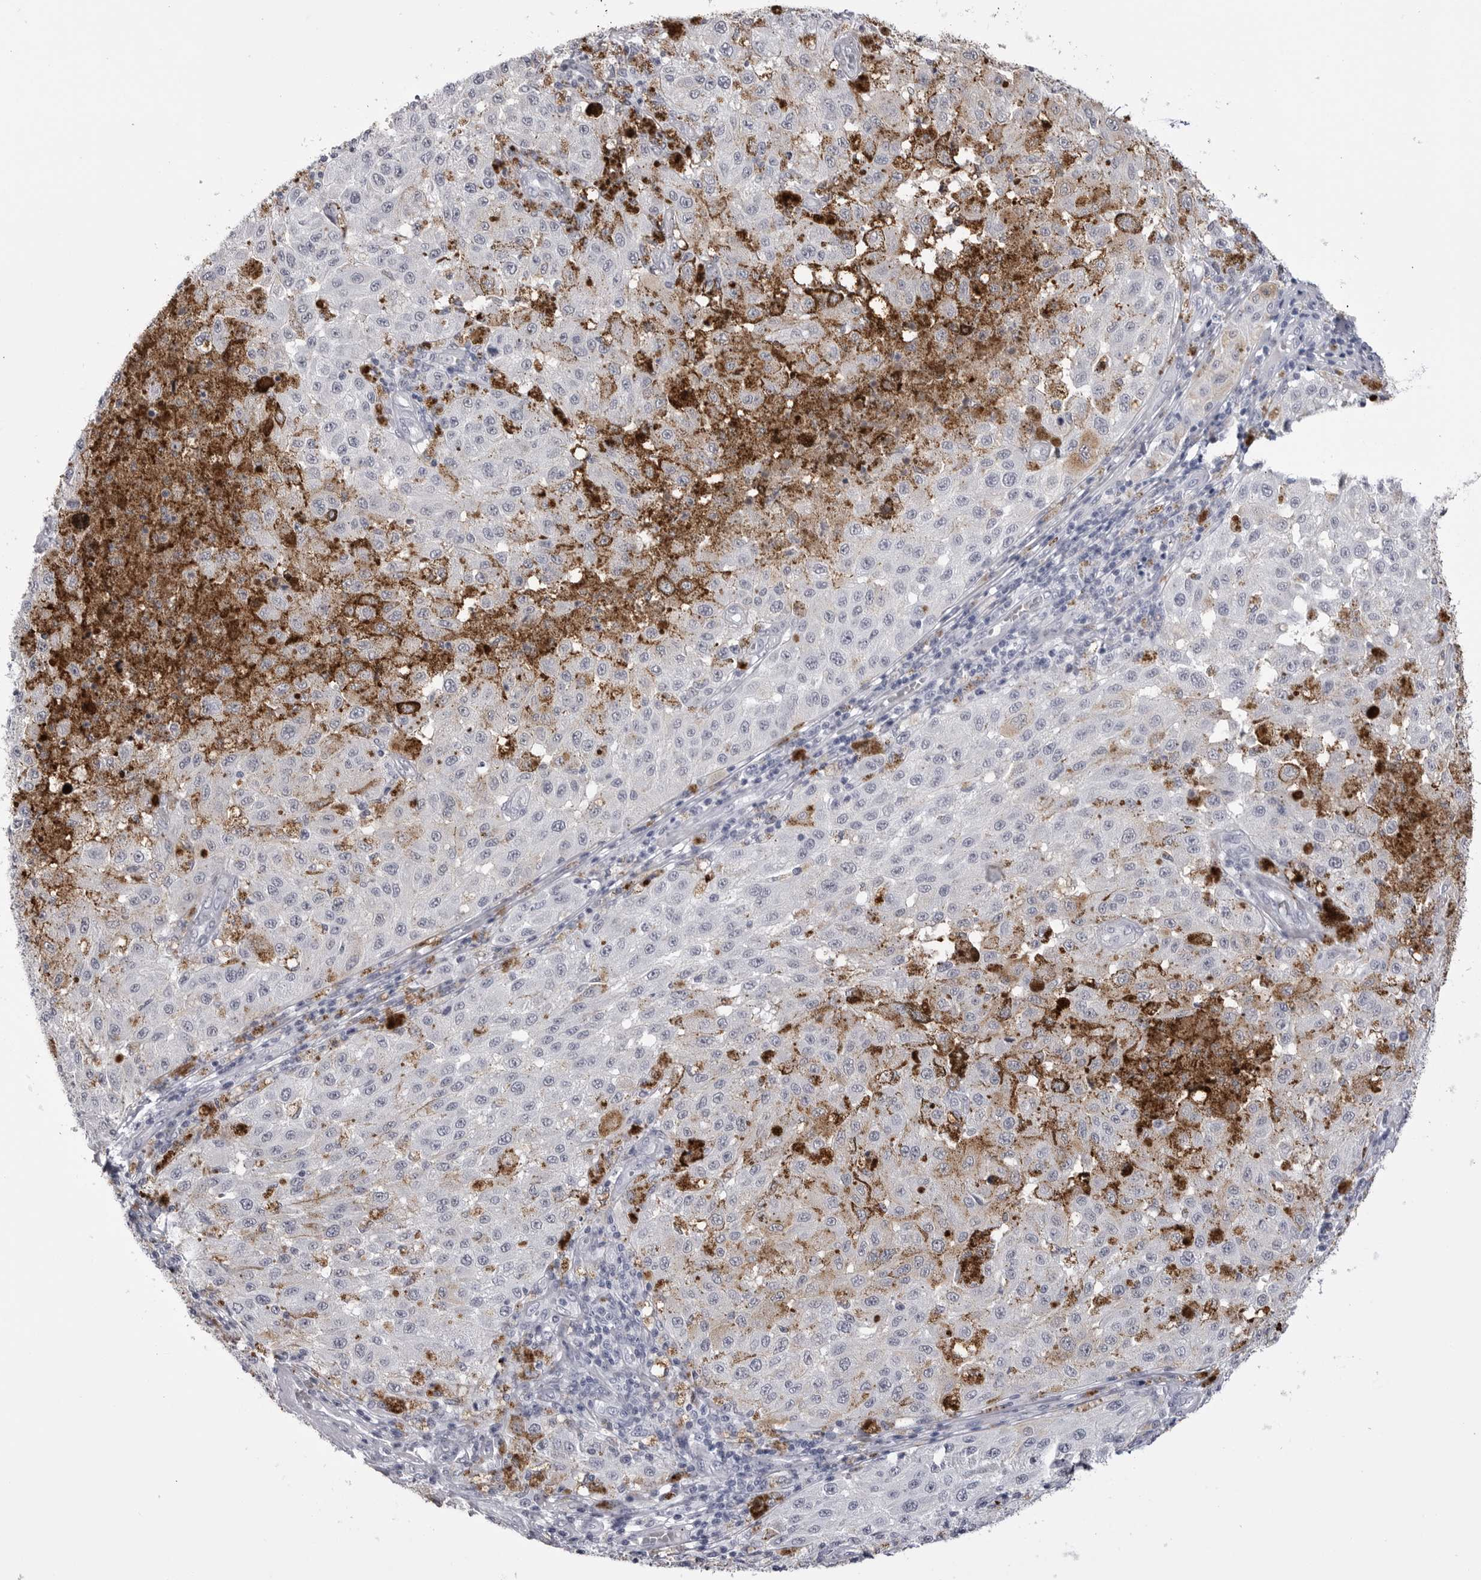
{"staining": {"intensity": "negative", "quantity": "none", "location": "none"}, "tissue": "melanoma", "cell_type": "Tumor cells", "image_type": "cancer", "snomed": [{"axis": "morphology", "description": "Malignant melanoma, NOS"}, {"axis": "topography", "description": "Skin"}], "caption": "DAB immunohistochemical staining of melanoma demonstrates no significant staining in tumor cells.", "gene": "COL26A1", "patient": {"sex": "female", "age": 64}}